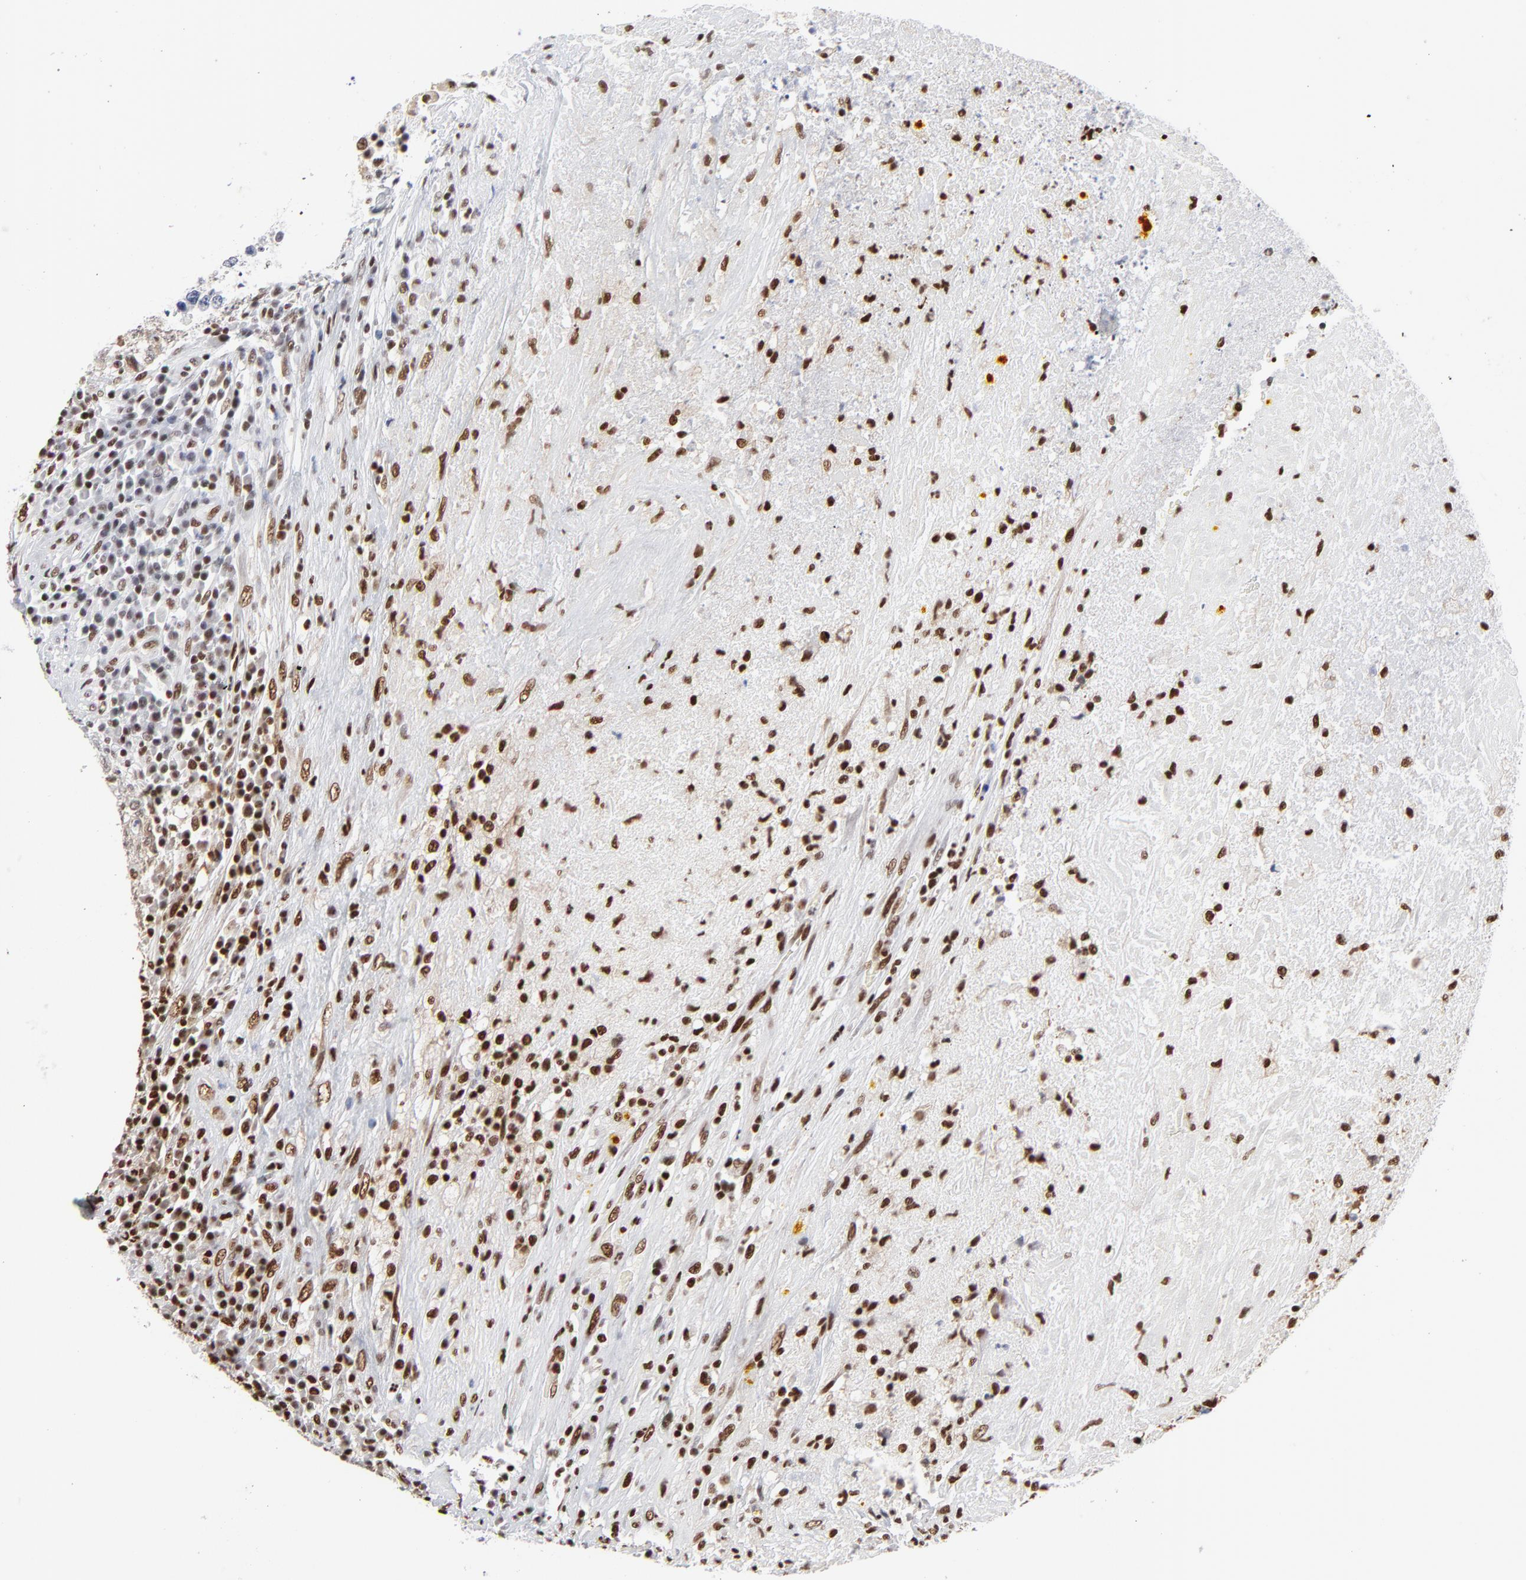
{"staining": {"intensity": "moderate", "quantity": ">75%", "location": "nuclear"}, "tissue": "testis cancer", "cell_type": "Tumor cells", "image_type": "cancer", "snomed": [{"axis": "morphology", "description": "Necrosis, NOS"}, {"axis": "morphology", "description": "Carcinoma, Embryonal, NOS"}, {"axis": "topography", "description": "Testis"}], "caption": "IHC staining of testis cancer (embryonal carcinoma), which exhibits medium levels of moderate nuclear positivity in approximately >75% of tumor cells indicating moderate nuclear protein positivity. The staining was performed using DAB (3,3'-diaminobenzidine) (brown) for protein detection and nuclei were counterstained in hematoxylin (blue).", "gene": "CREB1", "patient": {"sex": "male", "age": 19}}